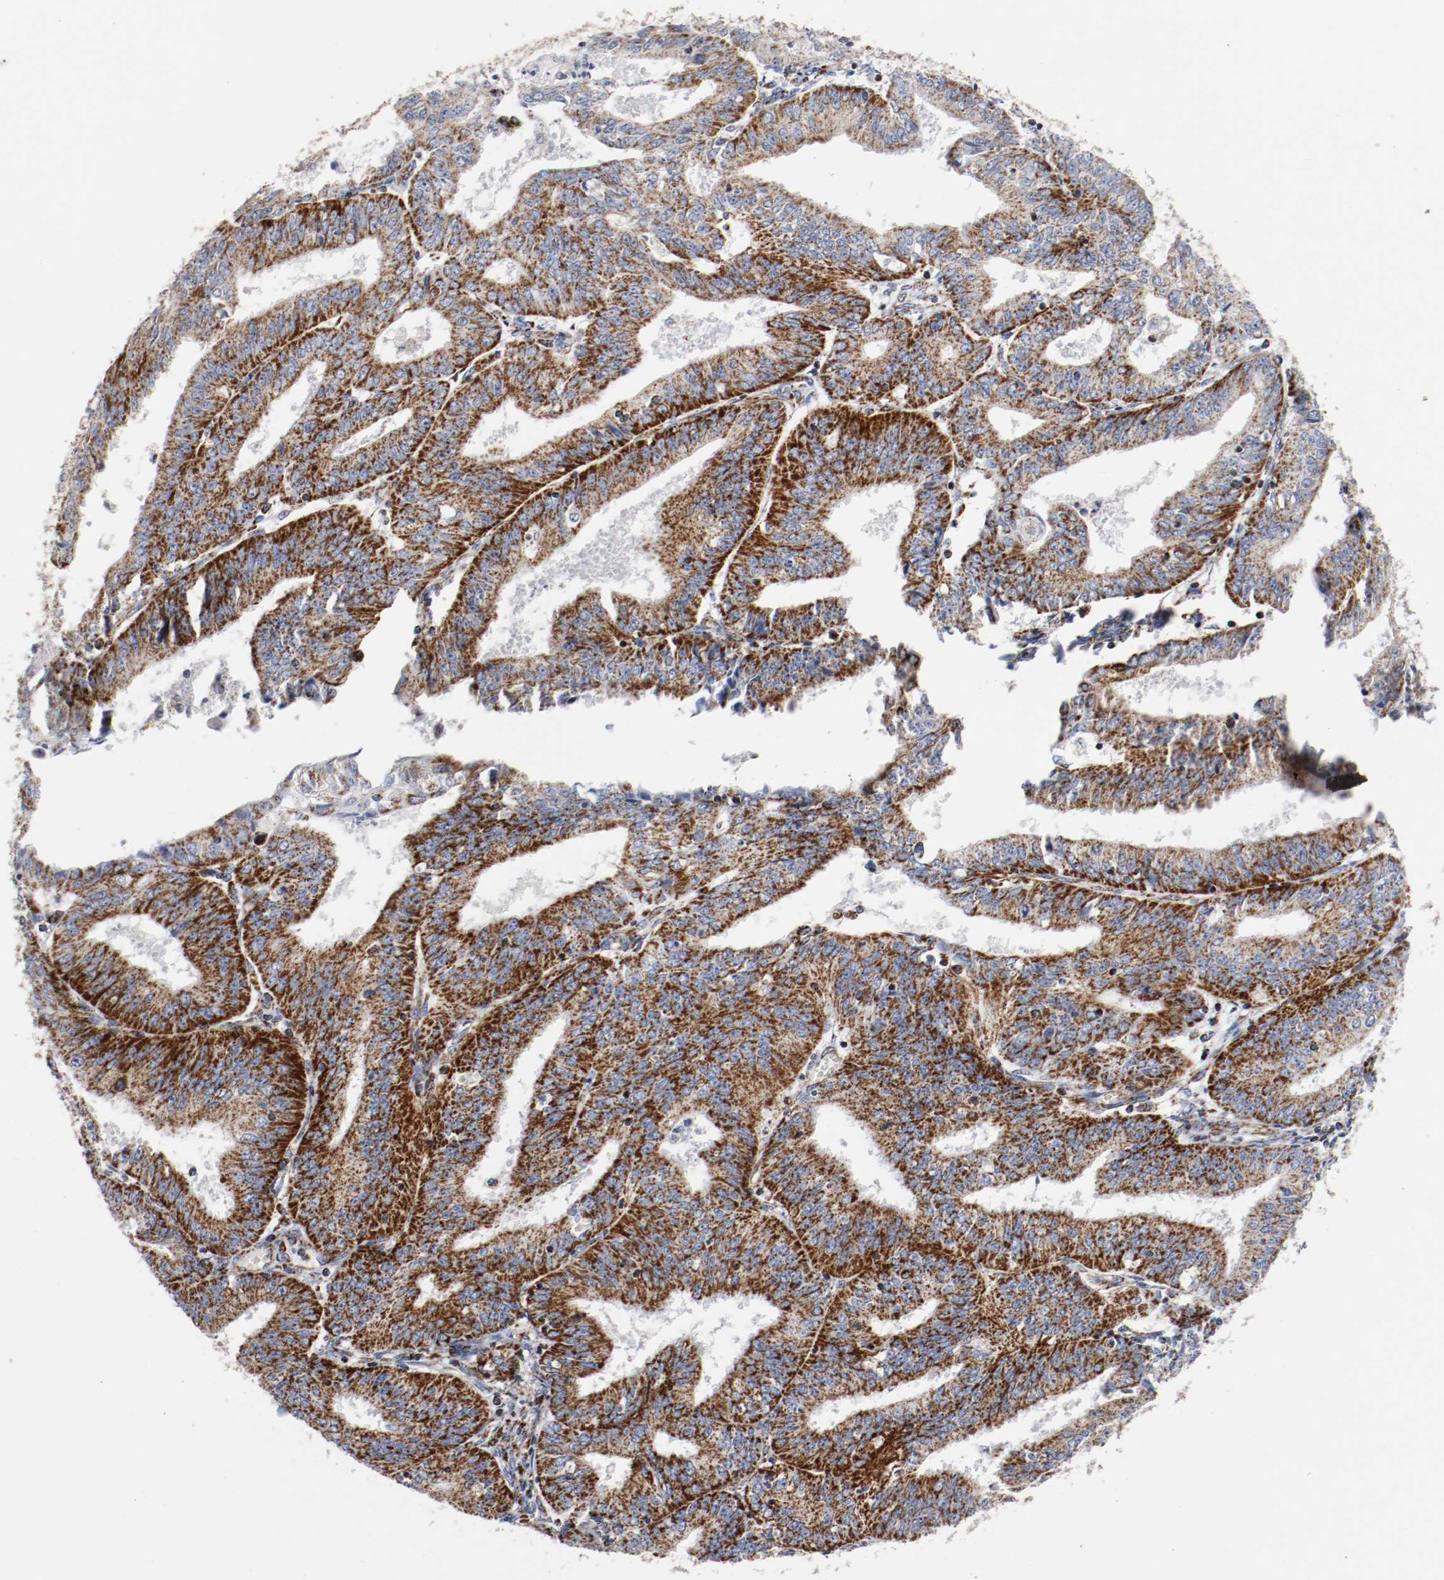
{"staining": {"intensity": "strong", "quantity": ">75%", "location": "cytoplasmic/membranous"}, "tissue": "endometrial cancer", "cell_type": "Tumor cells", "image_type": "cancer", "snomed": [{"axis": "morphology", "description": "Adenocarcinoma, NOS"}, {"axis": "topography", "description": "Endometrium"}], "caption": "This micrograph displays IHC staining of adenocarcinoma (endometrial), with high strong cytoplasmic/membranous positivity in approximately >75% of tumor cells.", "gene": "TUBD1", "patient": {"sex": "female", "age": 42}}